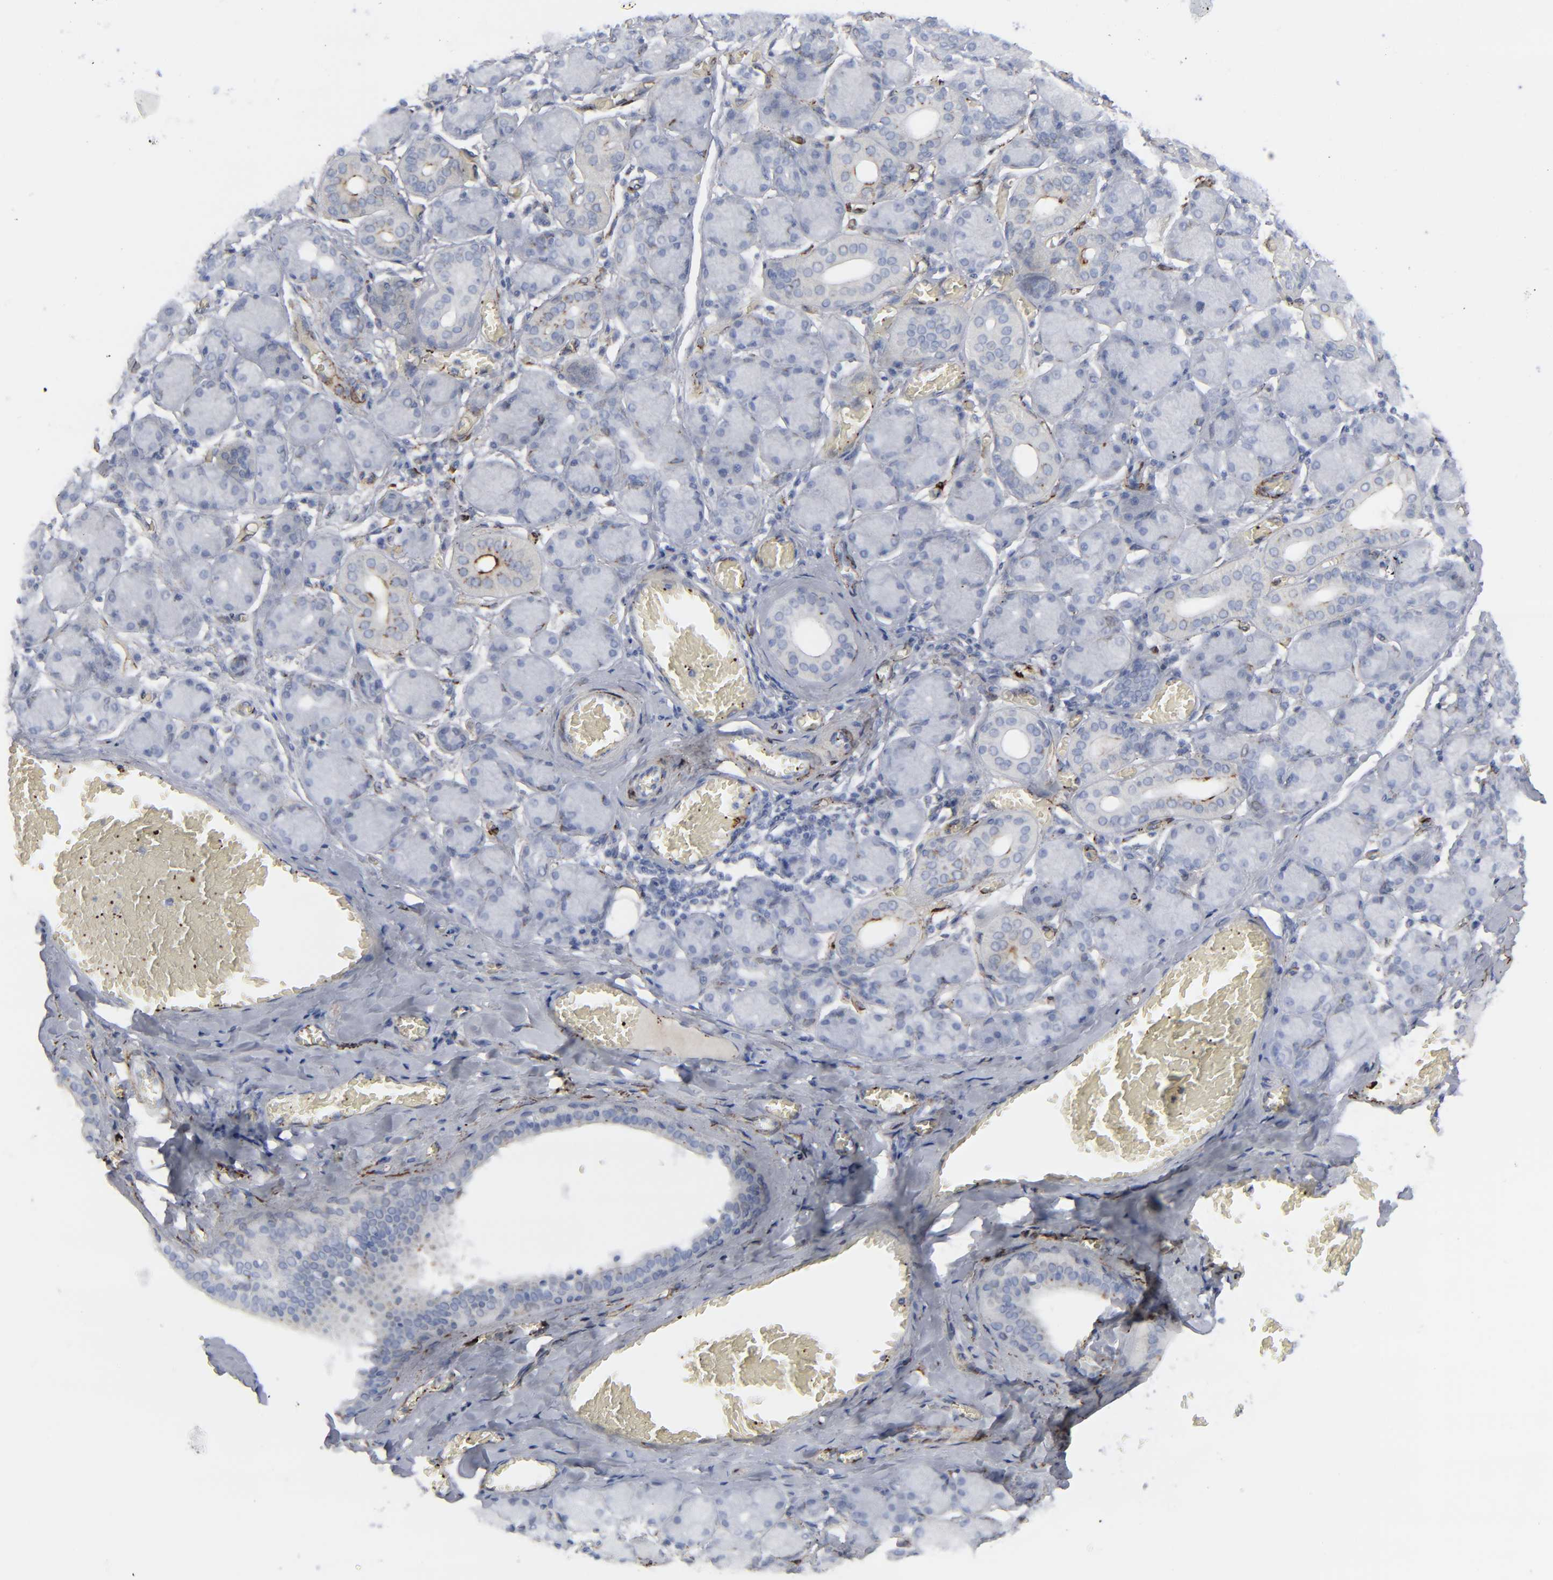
{"staining": {"intensity": "negative", "quantity": "none", "location": "none"}, "tissue": "salivary gland", "cell_type": "Glandular cells", "image_type": "normal", "snomed": [{"axis": "morphology", "description": "Normal tissue, NOS"}, {"axis": "topography", "description": "Salivary gland"}], "caption": "High power microscopy image of an IHC histopathology image of benign salivary gland, revealing no significant staining in glandular cells. (DAB (3,3'-diaminobenzidine) immunohistochemistry, high magnification).", "gene": "SPARC", "patient": {"sex": "female", "age": 24}}